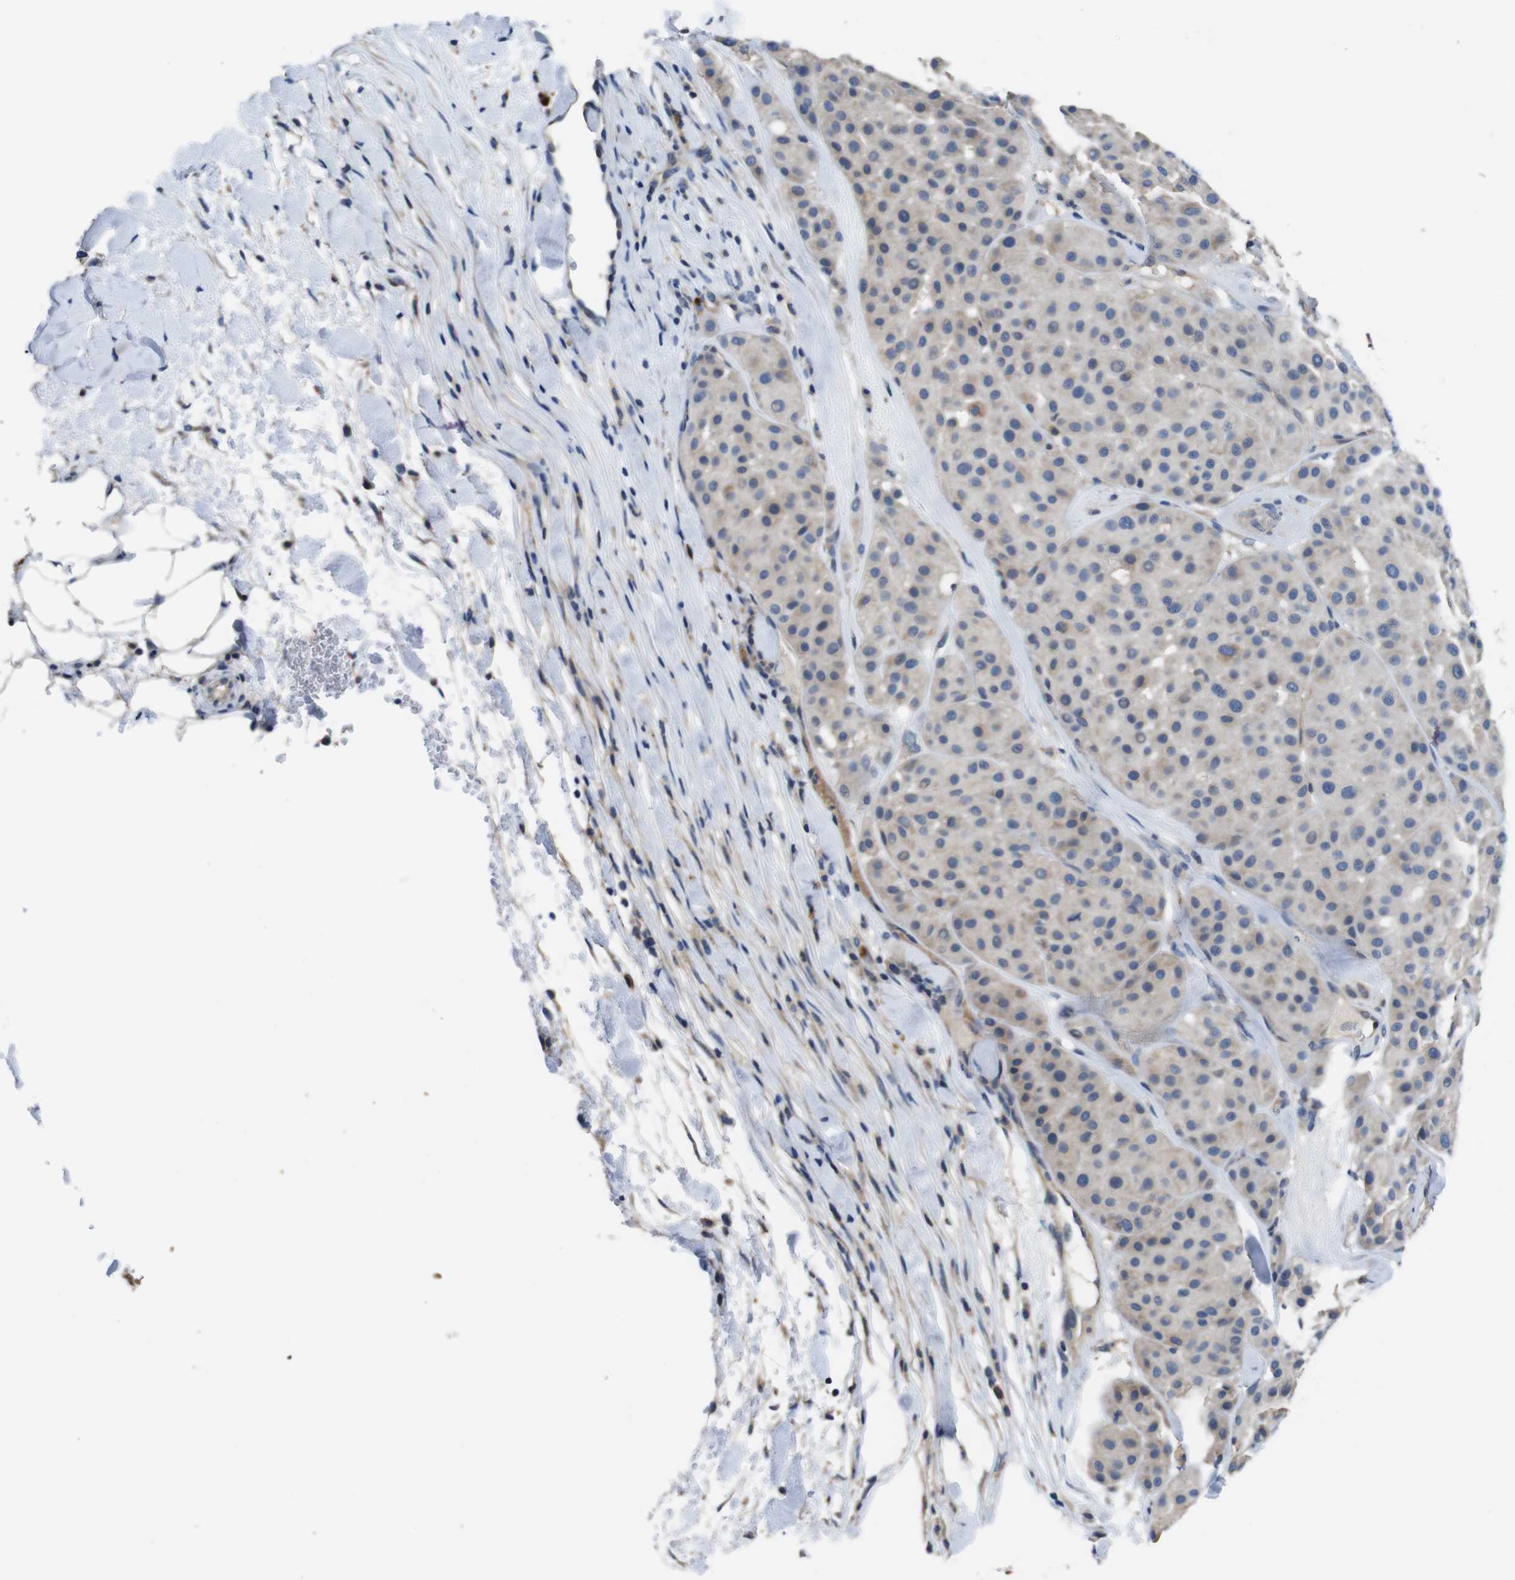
{"staining": {"intensity": "weak", "quantity": "<25%", "location": "cytoplasmic/membranous"}, "tissue": "melanoma", "cell_type": "Tumor cells", "image_type": "cancer", "snomed": [{"axis": "morphology", "description": "Normal tissue, NOS"}, {"axis": "morphology", "description": "Malignant melanoma, Metastatic site"}, {"axis": "topography", "description": "Skin"}], "caption": "Melanoma was stained to show a protein in brown. There is no significant staining in tumor cells.", "gene": "GLIPR1", "patient": {"sex": "male", "age": 41}}